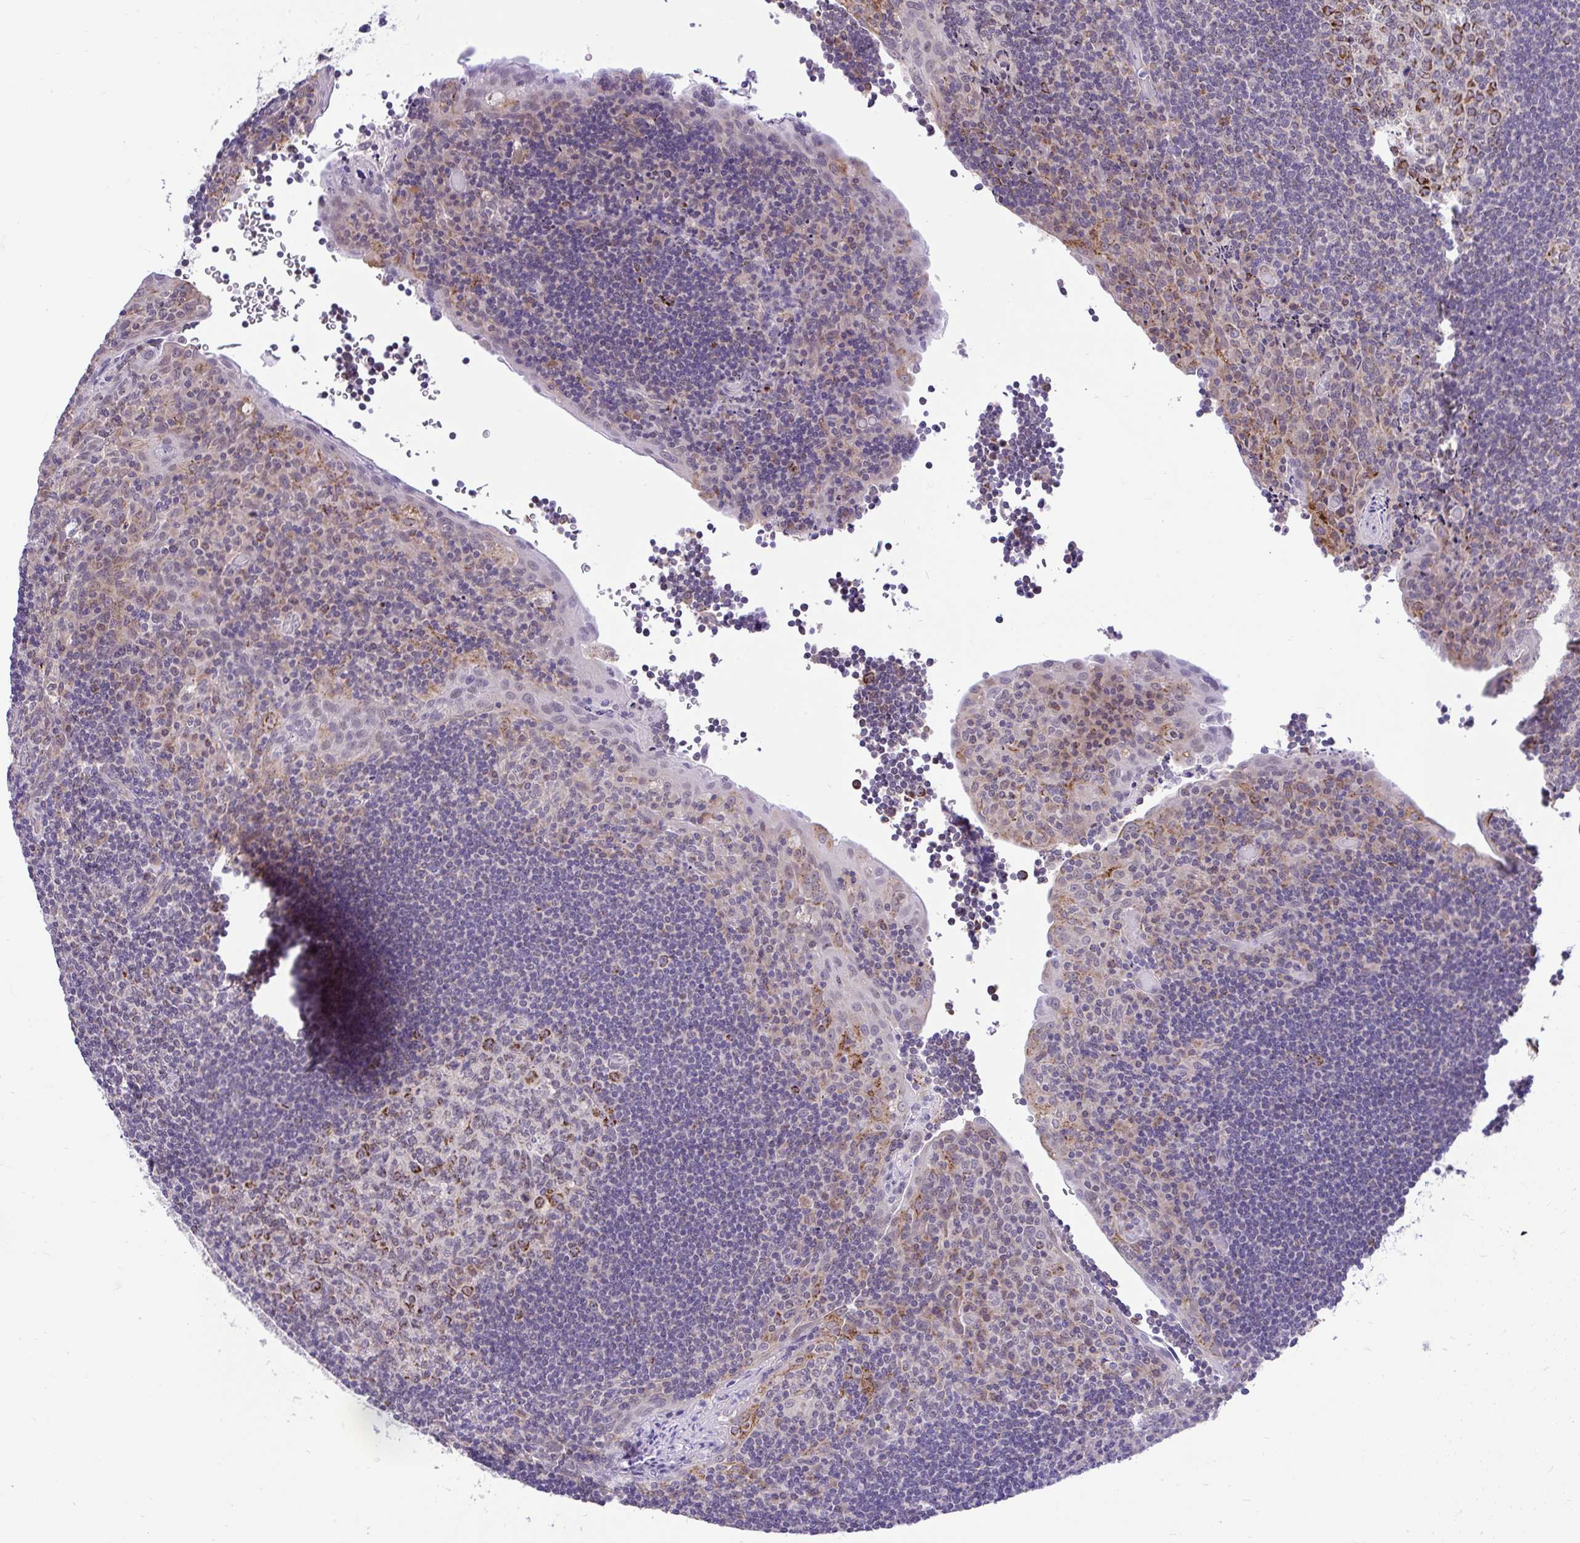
{"staining": {"intensity": "moderate", "quantity": "25%-75%", "location": "cytoplasmic/membranous"}, "tissue": "tonsil", "cell_type": "Germinal center cells", "image_type": "normal", "snomed": [{"axis": "morphology", "description": "Normal tissue, NOS"}, {"axis": "topography", "description": "Tonsil"}], "caption": "Immunohistochemistry photomicrograph of normal tonsil: tonsil stained using immunohistochemistry displays medium levels of moderate protein expression localized specifically in the cytoplasmic/membranous of germinal center cells, appearing as a cytoplasmic/membranous brown color.", "gene": "PYCR2", "patient": {"sex": "male", "age": 17}}